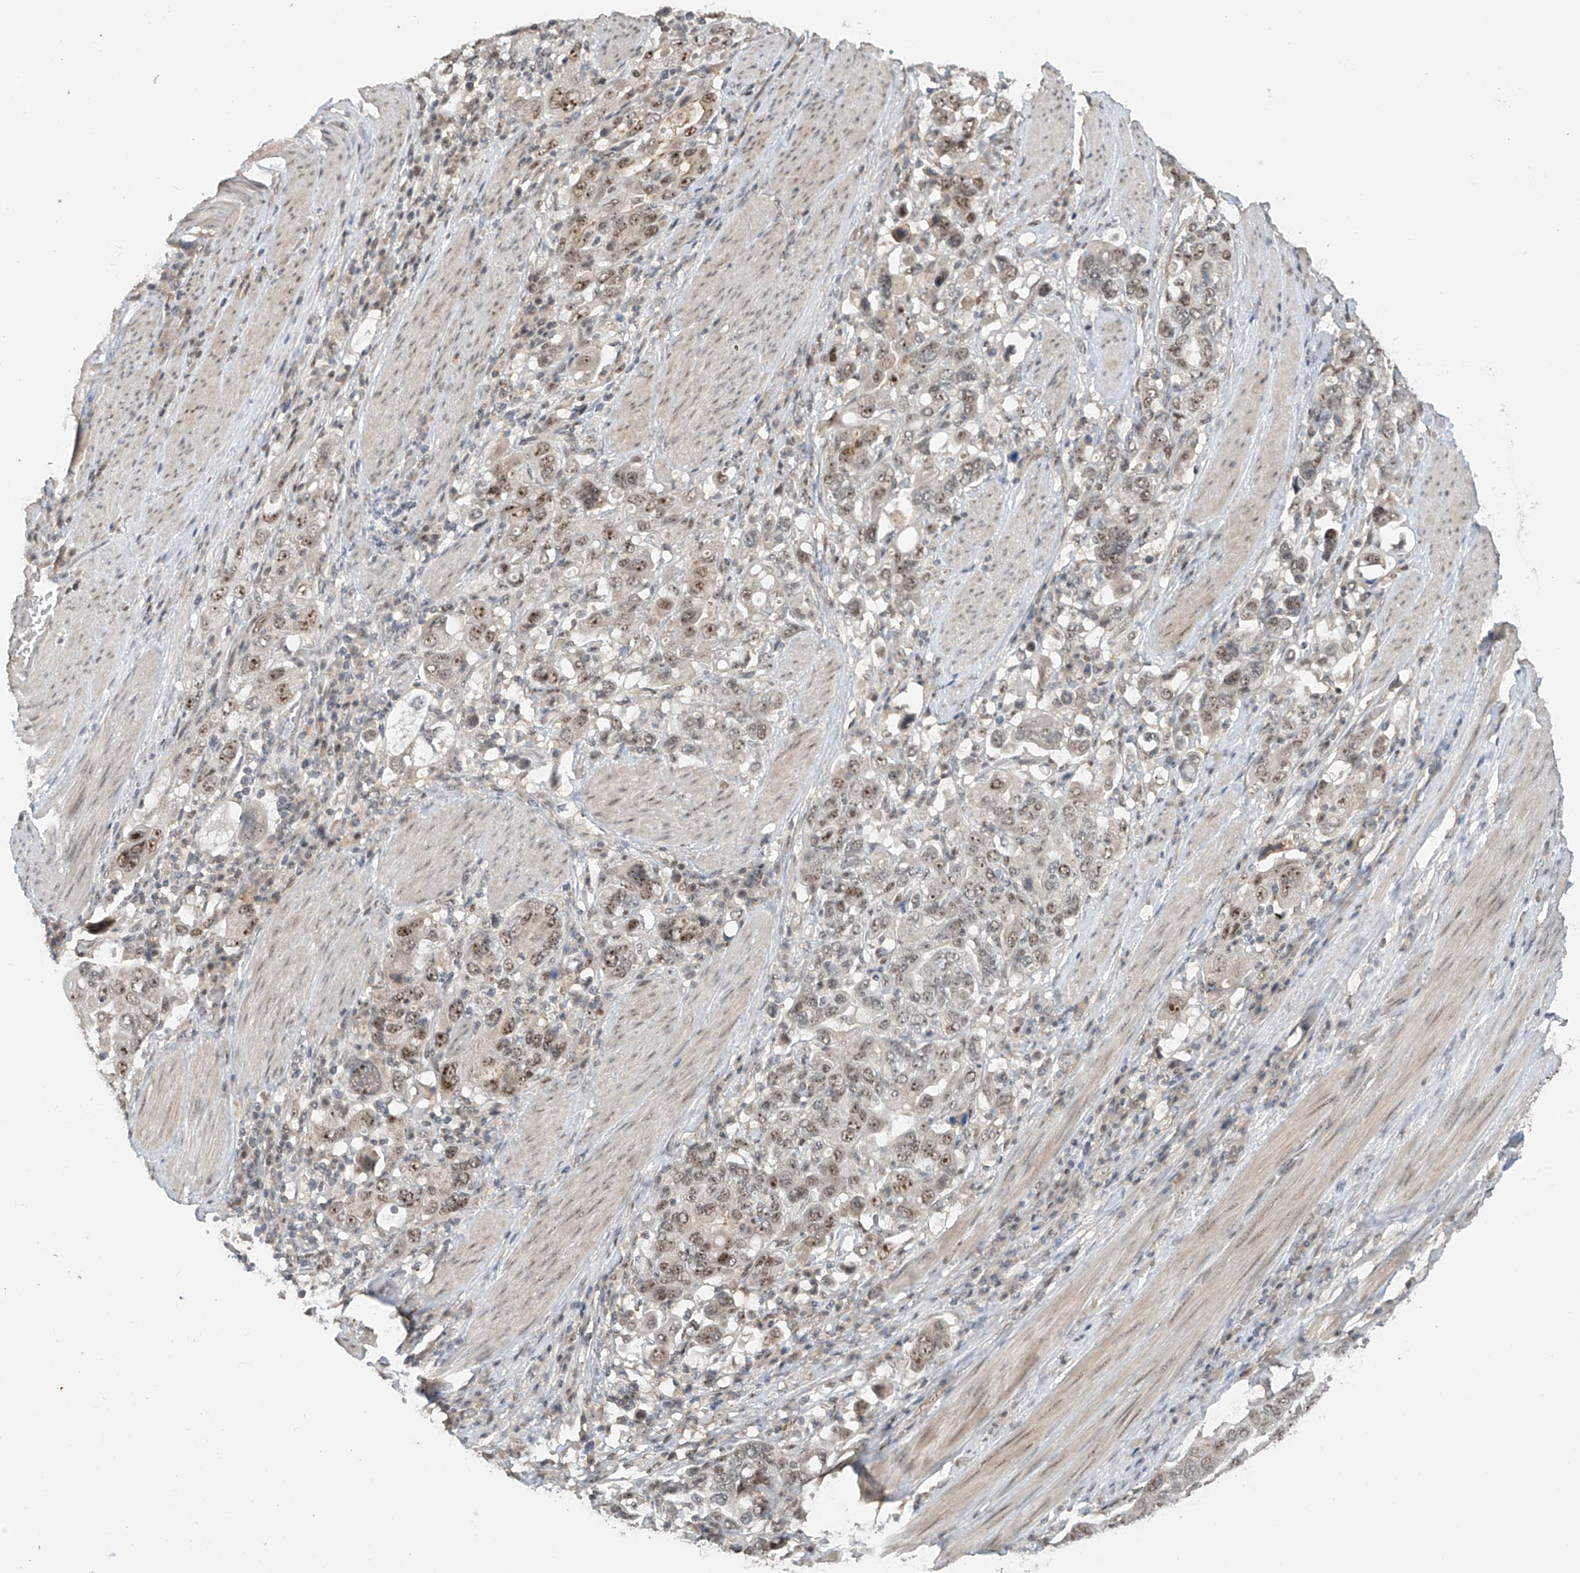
{"staining": {"intensity": "weak", "quantity": ">75%", "location": "nuclear"}, "tissue": "stomach cancer", "cell_type": "Tumor cells", "image_type": "cancer", "snomed": [{"axis": "morphology", "description": "Adenocarcinoma, NOS"}, {"axis": "topography", "description": "Stomach, upper"}], "caption": "Immunohistochemical staining of adenocarcinoma (stomach) shows low levels of weak nuclear protein expression in approximately >75% of tumor cells.", "gene": "C1orf131", "patient": {"sex": "male", "age": 62}}